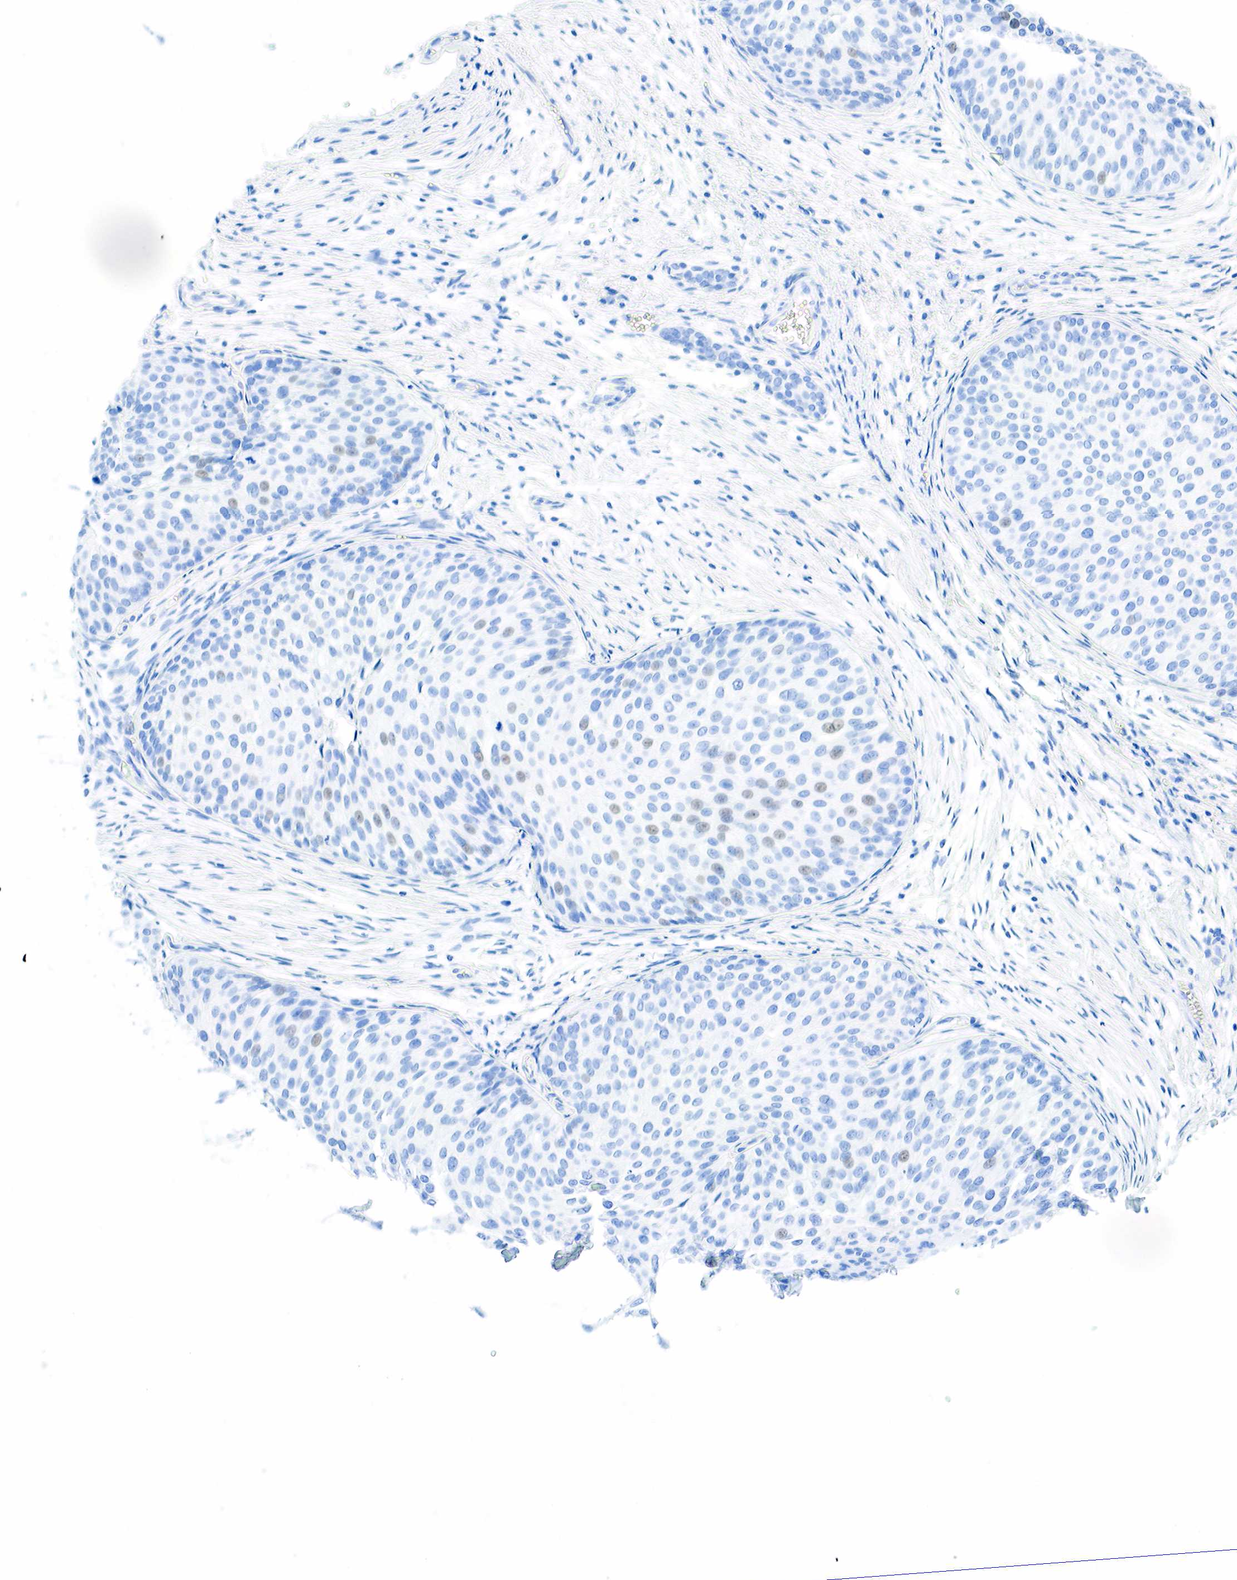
{"staining": {"intensity": "weak", "quantity": "<25%", "location": "nuclear"}, "tissue": "urothelial cancer", "cell_type": "Tumor cells", "image_type": "cancer", "snomed": [{"axis": "morphology", "description": "Urothelial carcinoma, Low grade"}, {"axis": "topography", "description": "Urinary bladder"}], "caption": "Immunohistochemistry image of neoplastic tissue: human low-grade urothelial carcinoma stained with DAB reveals no significant protein positivity in tumor cells.", "gene": "INHA", "patient": {"sex": "male", "age": 84}}